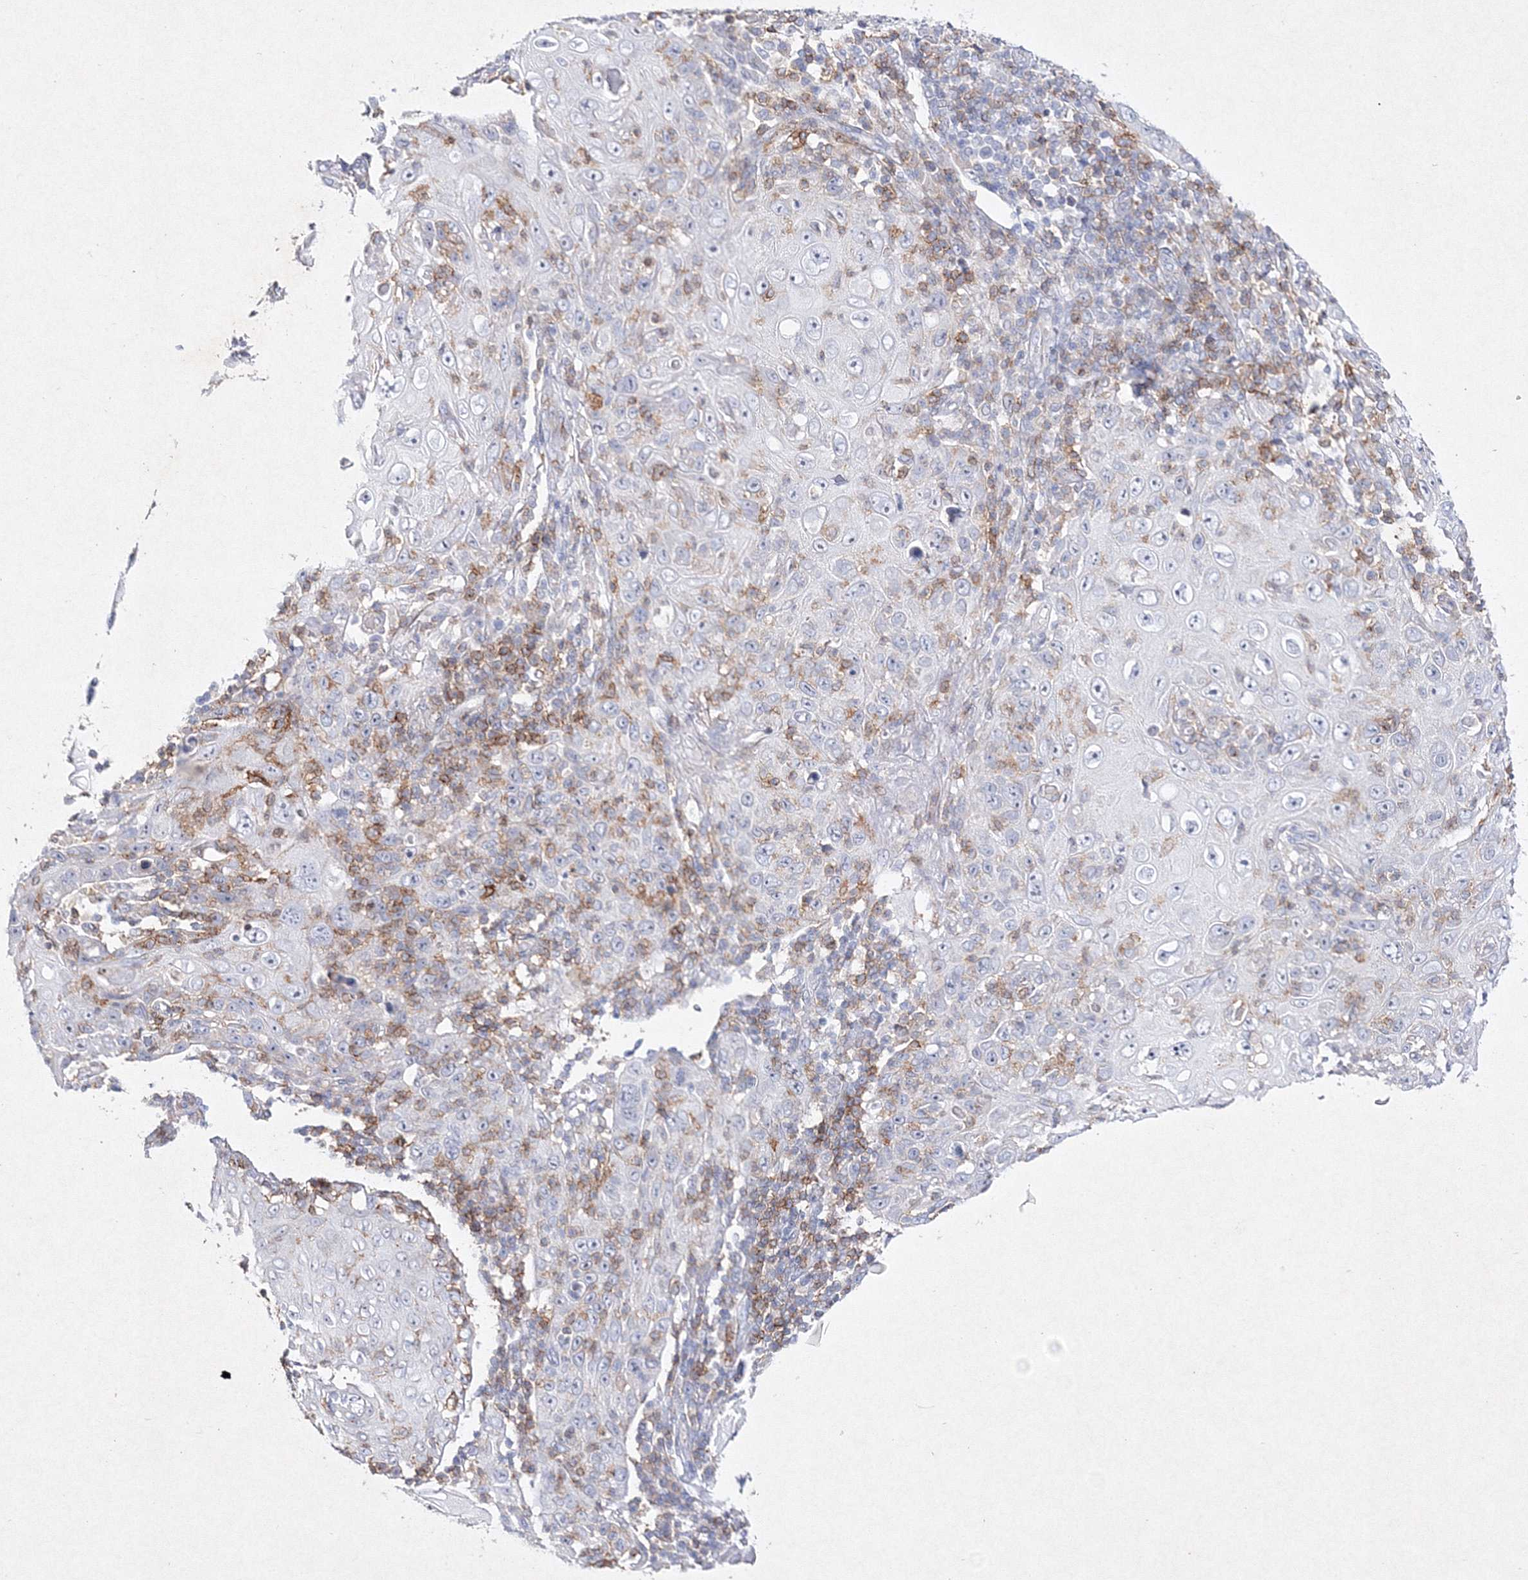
{"staining": {"intensity": "negative", "quantity": "none", "location": "none"}, "tissue": "skin cancer", "cell_type": "Tumor cells", "image_type": "cancer", "snomed": [{"axis": "morphology", "description": "Squamous cell carcinoma, NOS"}, {"axis": "topography", "description": "Skin"}], "caption": "This is an immunohistochemistry image of skin squamous cell carcinoma. There is no expression in tumor cells.", "gene": "HCST", "patient": {"sex": "female", "age": 88}}